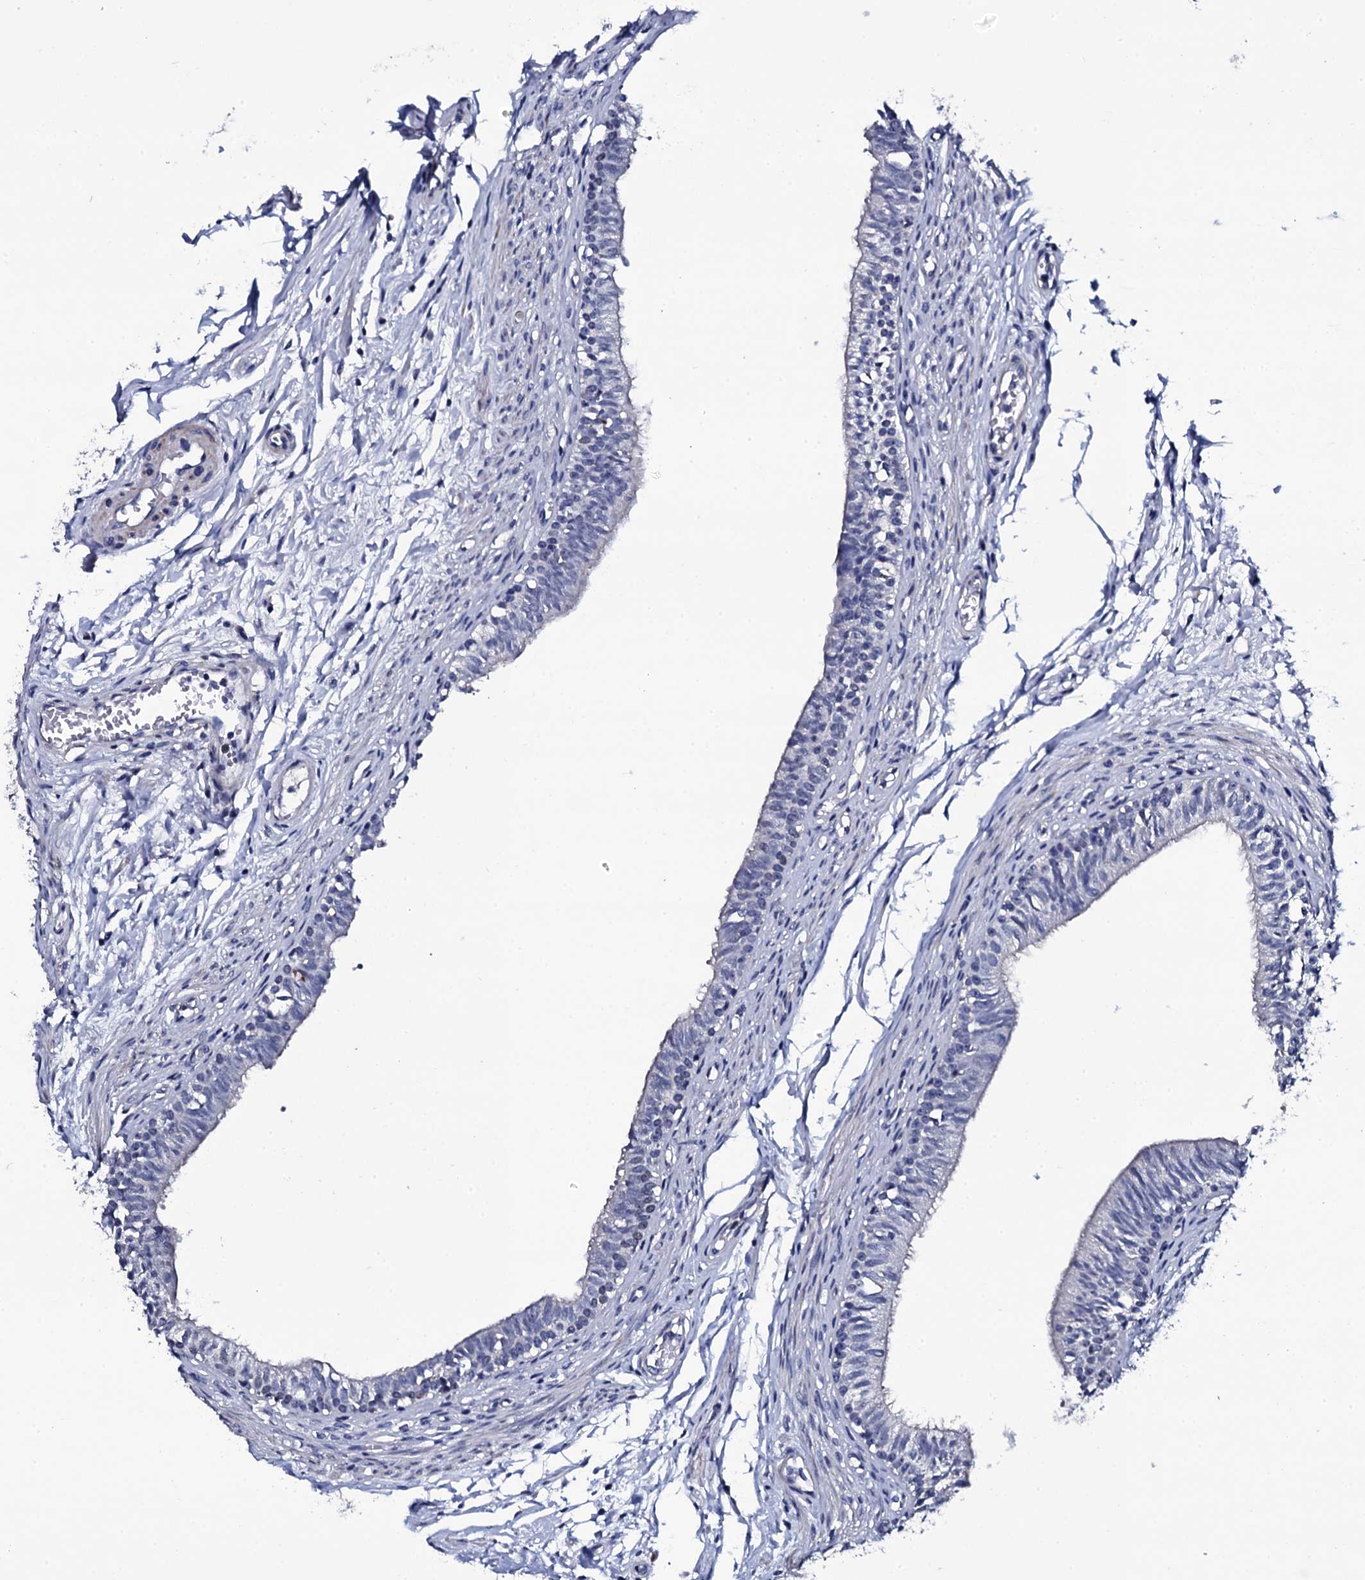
{"staining": {"intensity": "negative", "quantity": "none", "location": "none"}, "tissue": "epididymis", "cell_type": "Glandular cells", "image_type": "normal", "snomed": [{"axis": "morphology", "description": "Normal tissue, NOS"}, {"axis": "topography", "description": "Epididymis, spermatic cord, NOS"}], "caption": "This image is of unremarkable epididymis stained with immunohistochemistry to label a protein in brown with the nuclei are counter-stained blue. There is no positivity in glandular cells. Brightfield microscopy of immunohistochemistry stained with DAB (brown) and hematoxylin (blue), captured at high magnification.", "gene": "NPM2", "patient": {"sex": "male", "age": 22}}